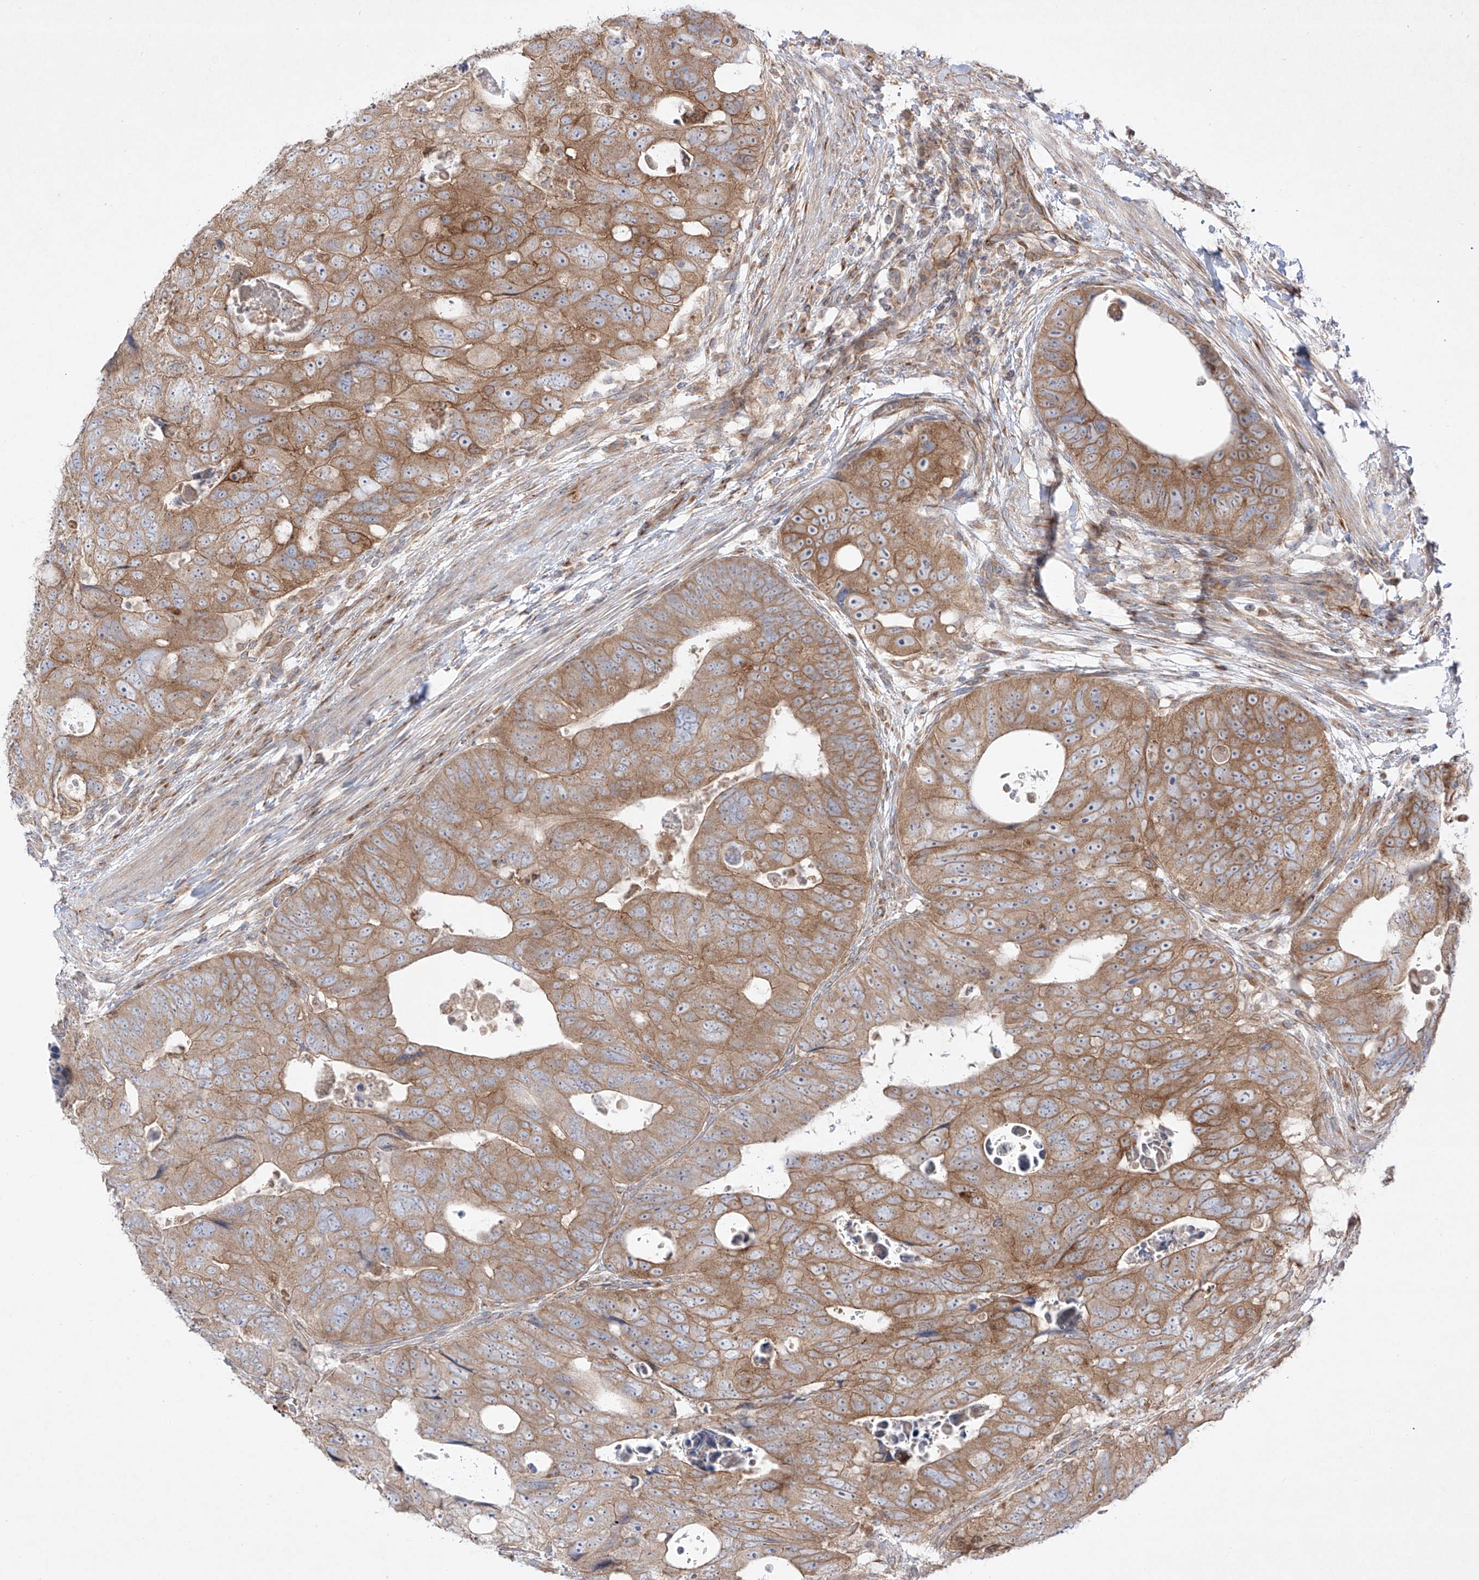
{"staining": {"intensity": "moderate", "quantity": ">75%", "location": "cytoplasmic/membranous"}, "tissue": "colorectal cancer", "cell_type": "Tumor cells", "image_type": "cancer", "snomed": [{"axis": "morphology", "description": "Adenocarcinoma, NOS"}, {"axis": "topography", "description": "Rectum"}], "caption": "A brown stain shows moderate cytoplasmic/membranous staining of a protein in colorectal cancer (adenocarcinoma) tumor cells.", "gene": "YKT6", "patient": {"sex": "male", "age": 59}}